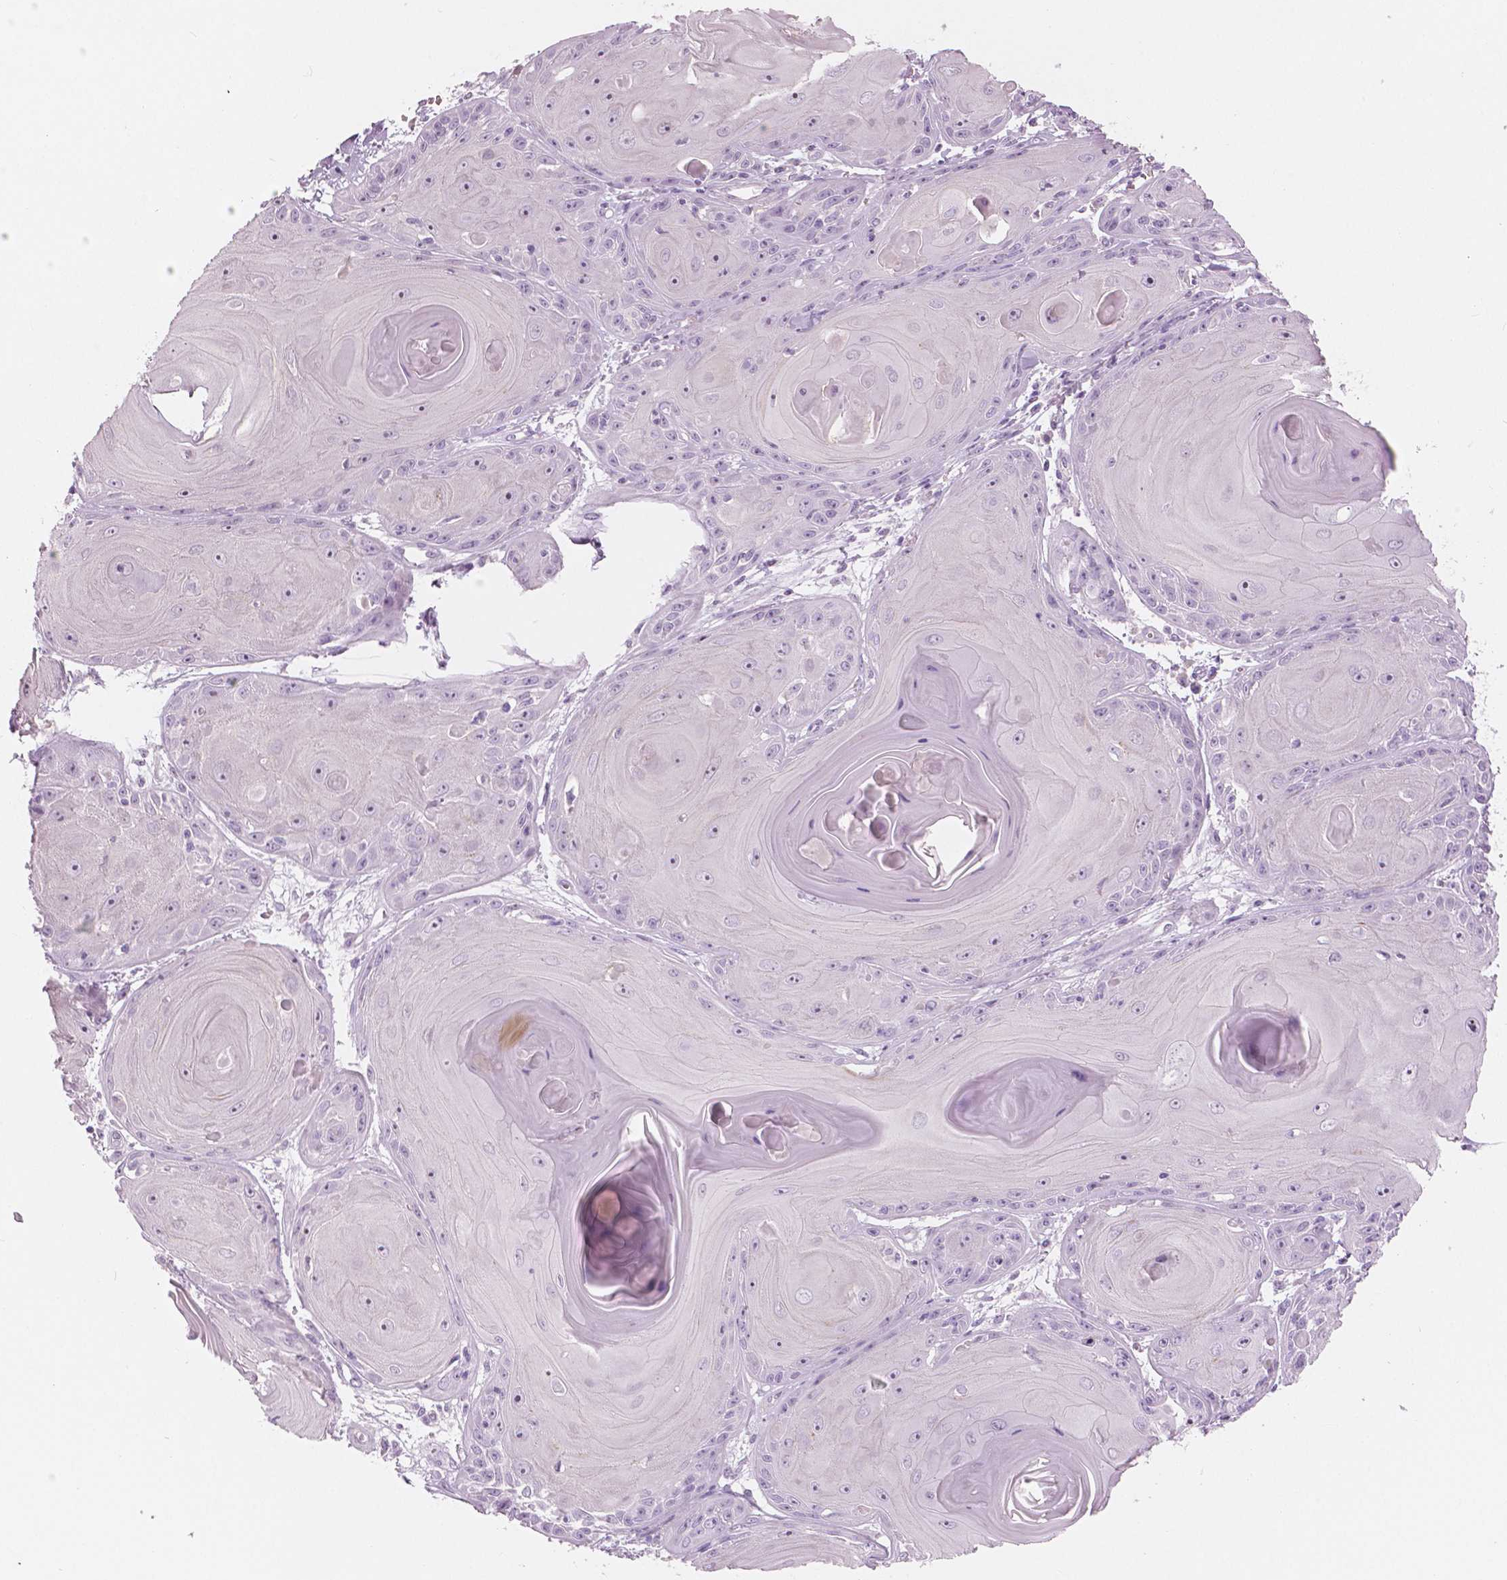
{"staining": {"intensity": "negative", "quantity": "none", "location": "none"}, "tissue": "skin cancer", "cell_type": "Tumor cells", "image_type": "cancer", "snomed": [{"axis": "morphology", "description": "Squamous cell carcinoma, NOS"}, {"axis": "topography", "description": "Skin"}, {"axis": "topography", "description": "Vulva"}], "caption": "There is no significant expression in tumor cells of skin cancer (squamous cell carcinoma). (Stains: DAB (3,3'-diaminobenzidine) immunohistochemistry with hematoxylin counter stain, Microscopy: brightfield microscopy at high magnification).", "gene": "A4GNT", "patient": {"sex": "female", "age": 85}}